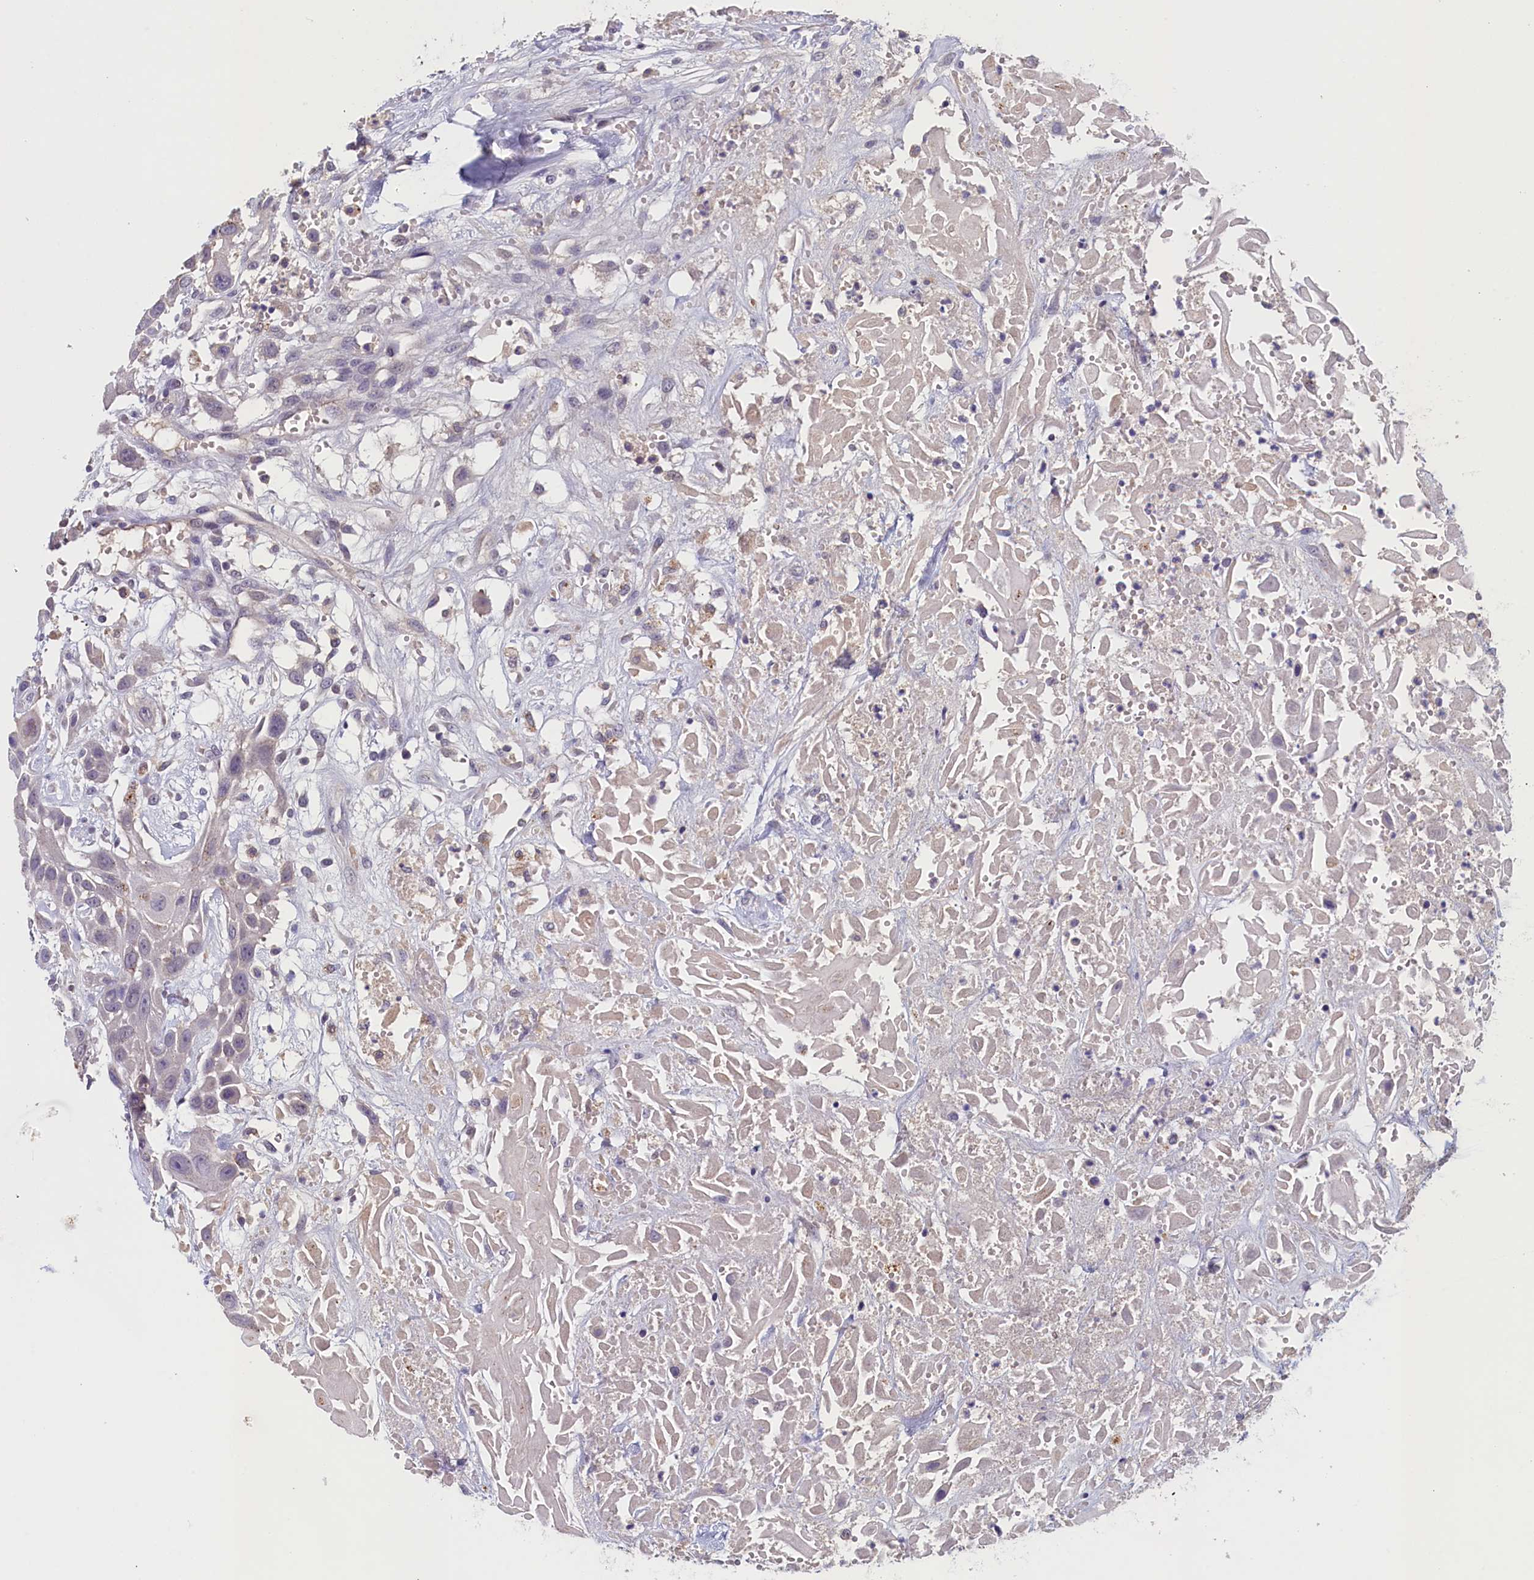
{"staining": {"intensity": "negative", "quantity": "none", "location": "none"}, "tissue": "head and neck cancer", "cell_type": "Tumor cells", "image_type": "cancer", "snomed": [{"axis": "morphology", "description": "Squamous cell carcinoma, NOS"}, {"axis": "topography", "description": "Head-Neck"}], "caption": "This is a micrograph of IHC staining of head and neck squamous cell carcinoma, which shows no expression in tumor cells.", "gene": "NUBP2", "patient": {"sex": "male", "age": 81}}